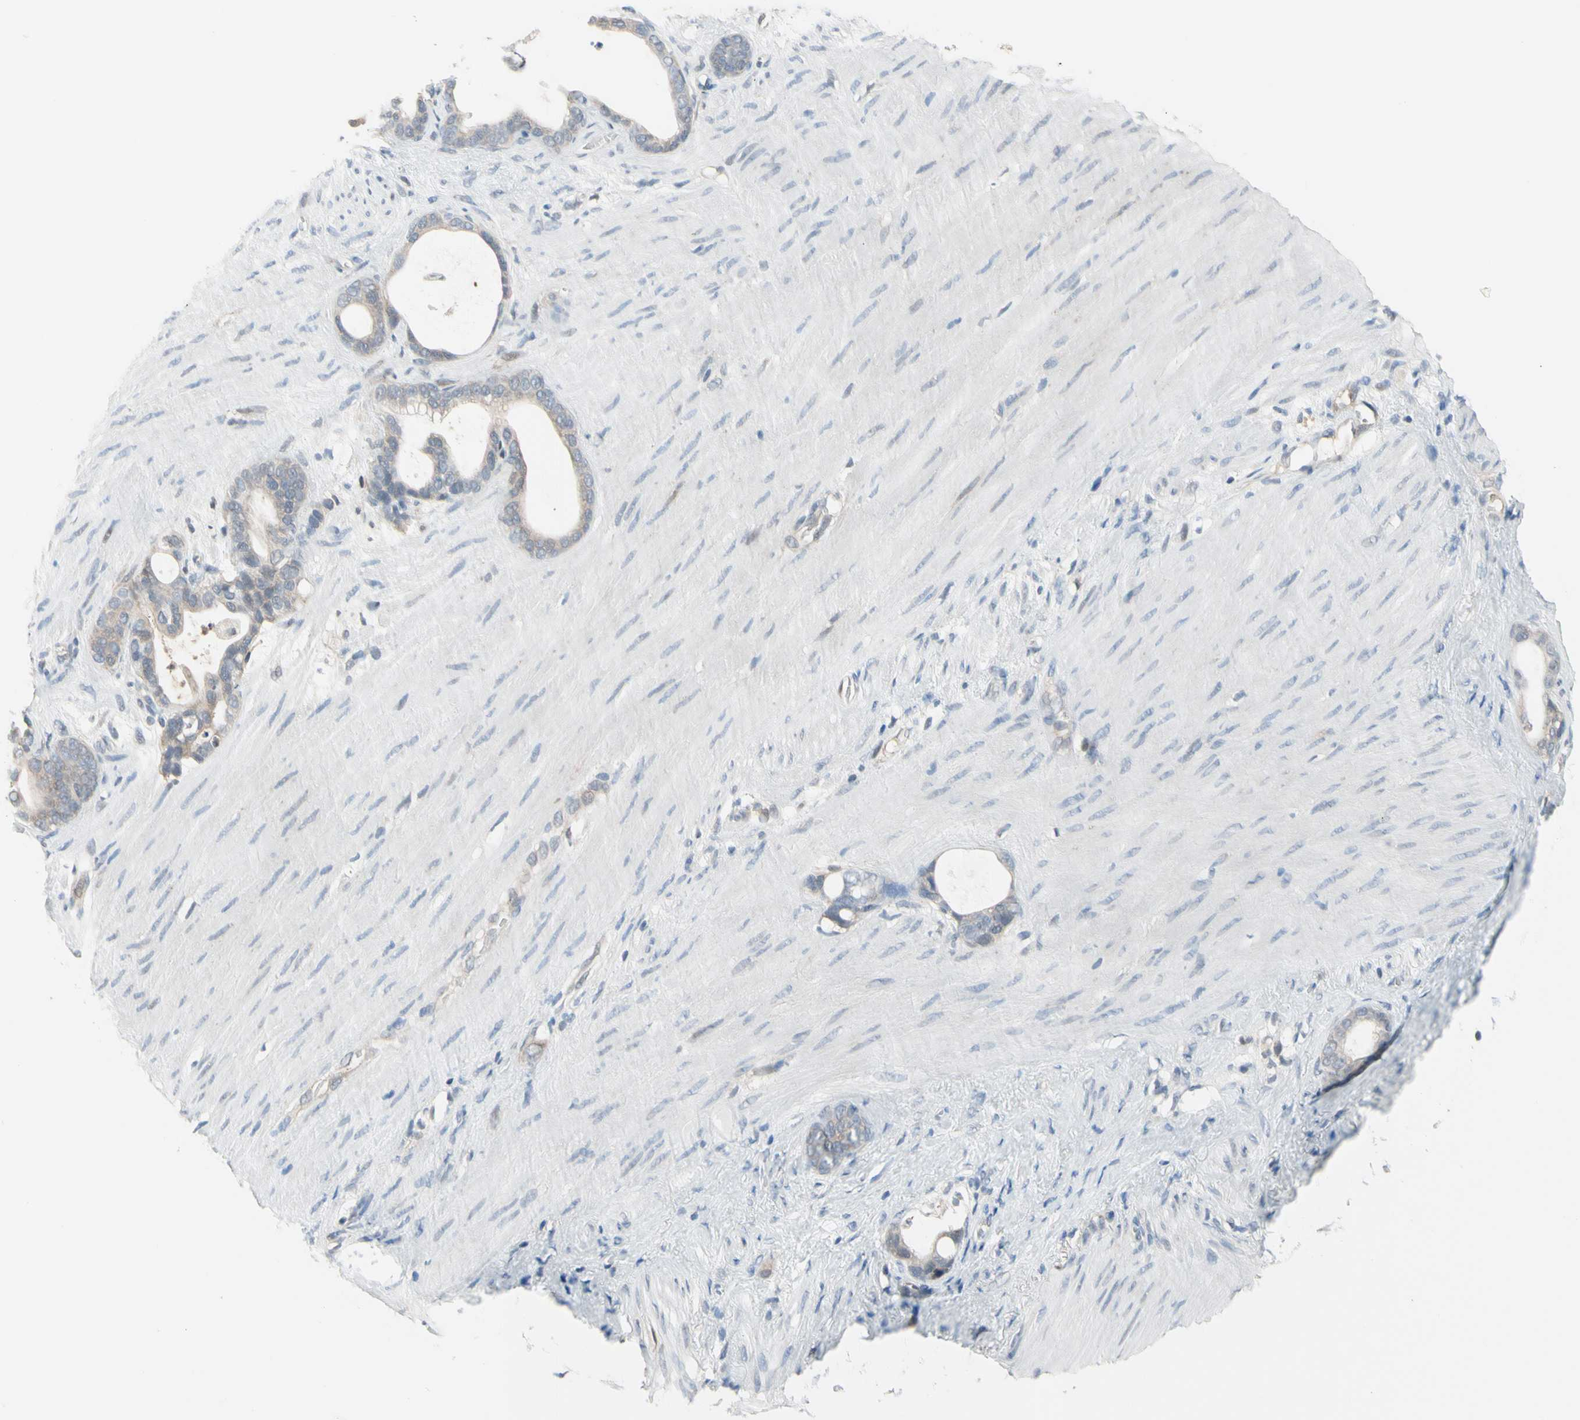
{"staining": {"intensity": "weak", "quantity": ">75%", "location": "cytoplasmic/membranous"}, "tissue": "stomach cancer", "cell_type": "Tumor cells", "image_type": "cancer", "snomed": [{"axis": "morphology", "description": "Adenocarcinoma, NOS"}, {"axis": "topography", "description": "Stomach"}], "caption": "This photomicrograph shows immunohistochemistry (IHC) staining of stomach cancer (adenocarcinoma), with low weak cytoplasmic/membranous positivity in about >75% of tumor cells.", "gene": "HSPA4", "patient": {"sex": "female", "age": 75}}